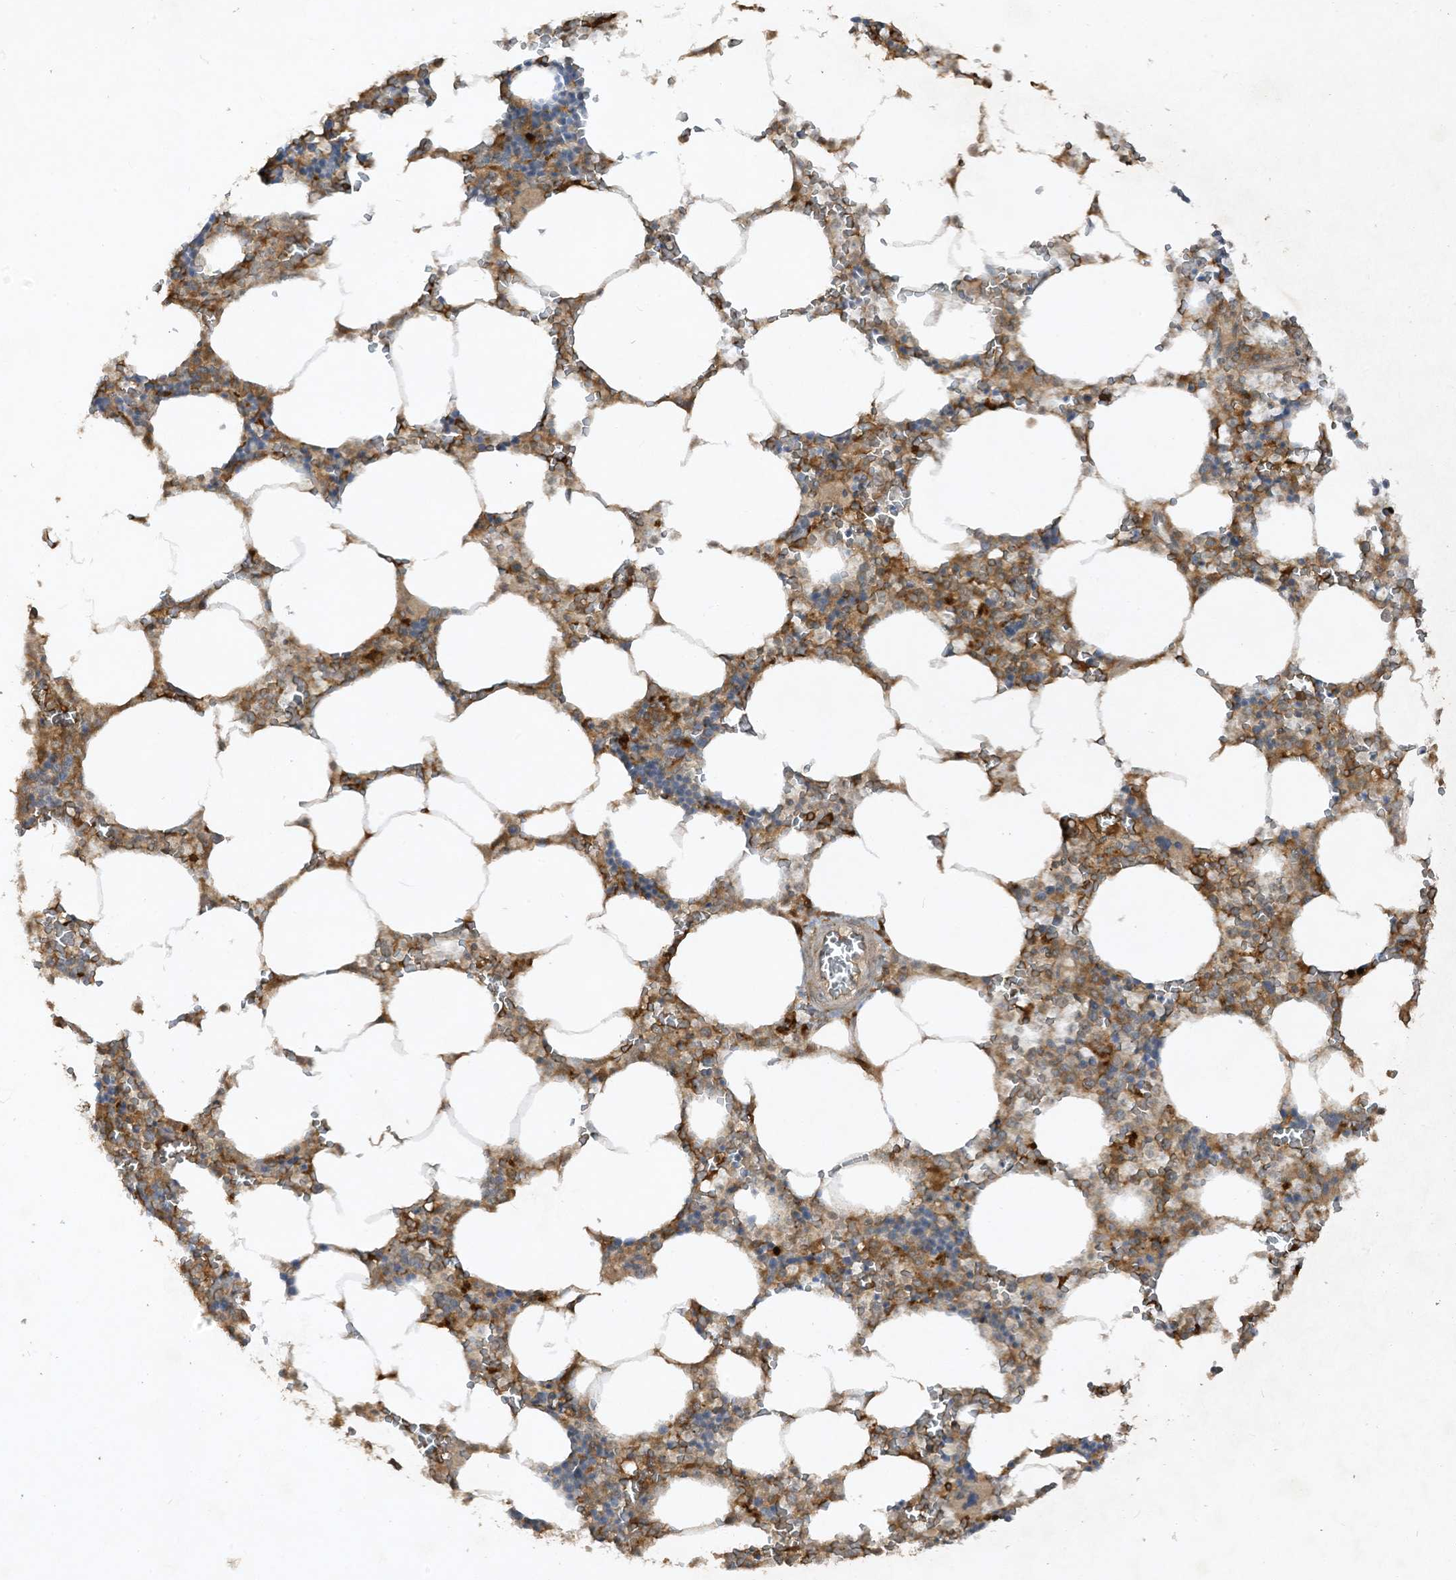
{"staining": {"intensity": "strong", "quantity": "25%-75%", "location": "cytoplasmic/membranous"}, "tissue": "bone marrow", "cell_type": "Hematopoietic cells", "image_type": "normal", "snomed": [{"axis": "morphology", "description": "Normal tissue, NOS"}, {"axis": "topography", "description": "Bone marrow"}], "caption": "IHC of benign human bone marrow exhibits high levels of strong cytoplasmic/membranous expression in approximately 25%-75% of hematopoietic cells.", "gene": "LDAH", "patient": {"sex": "male", "age": 70}}